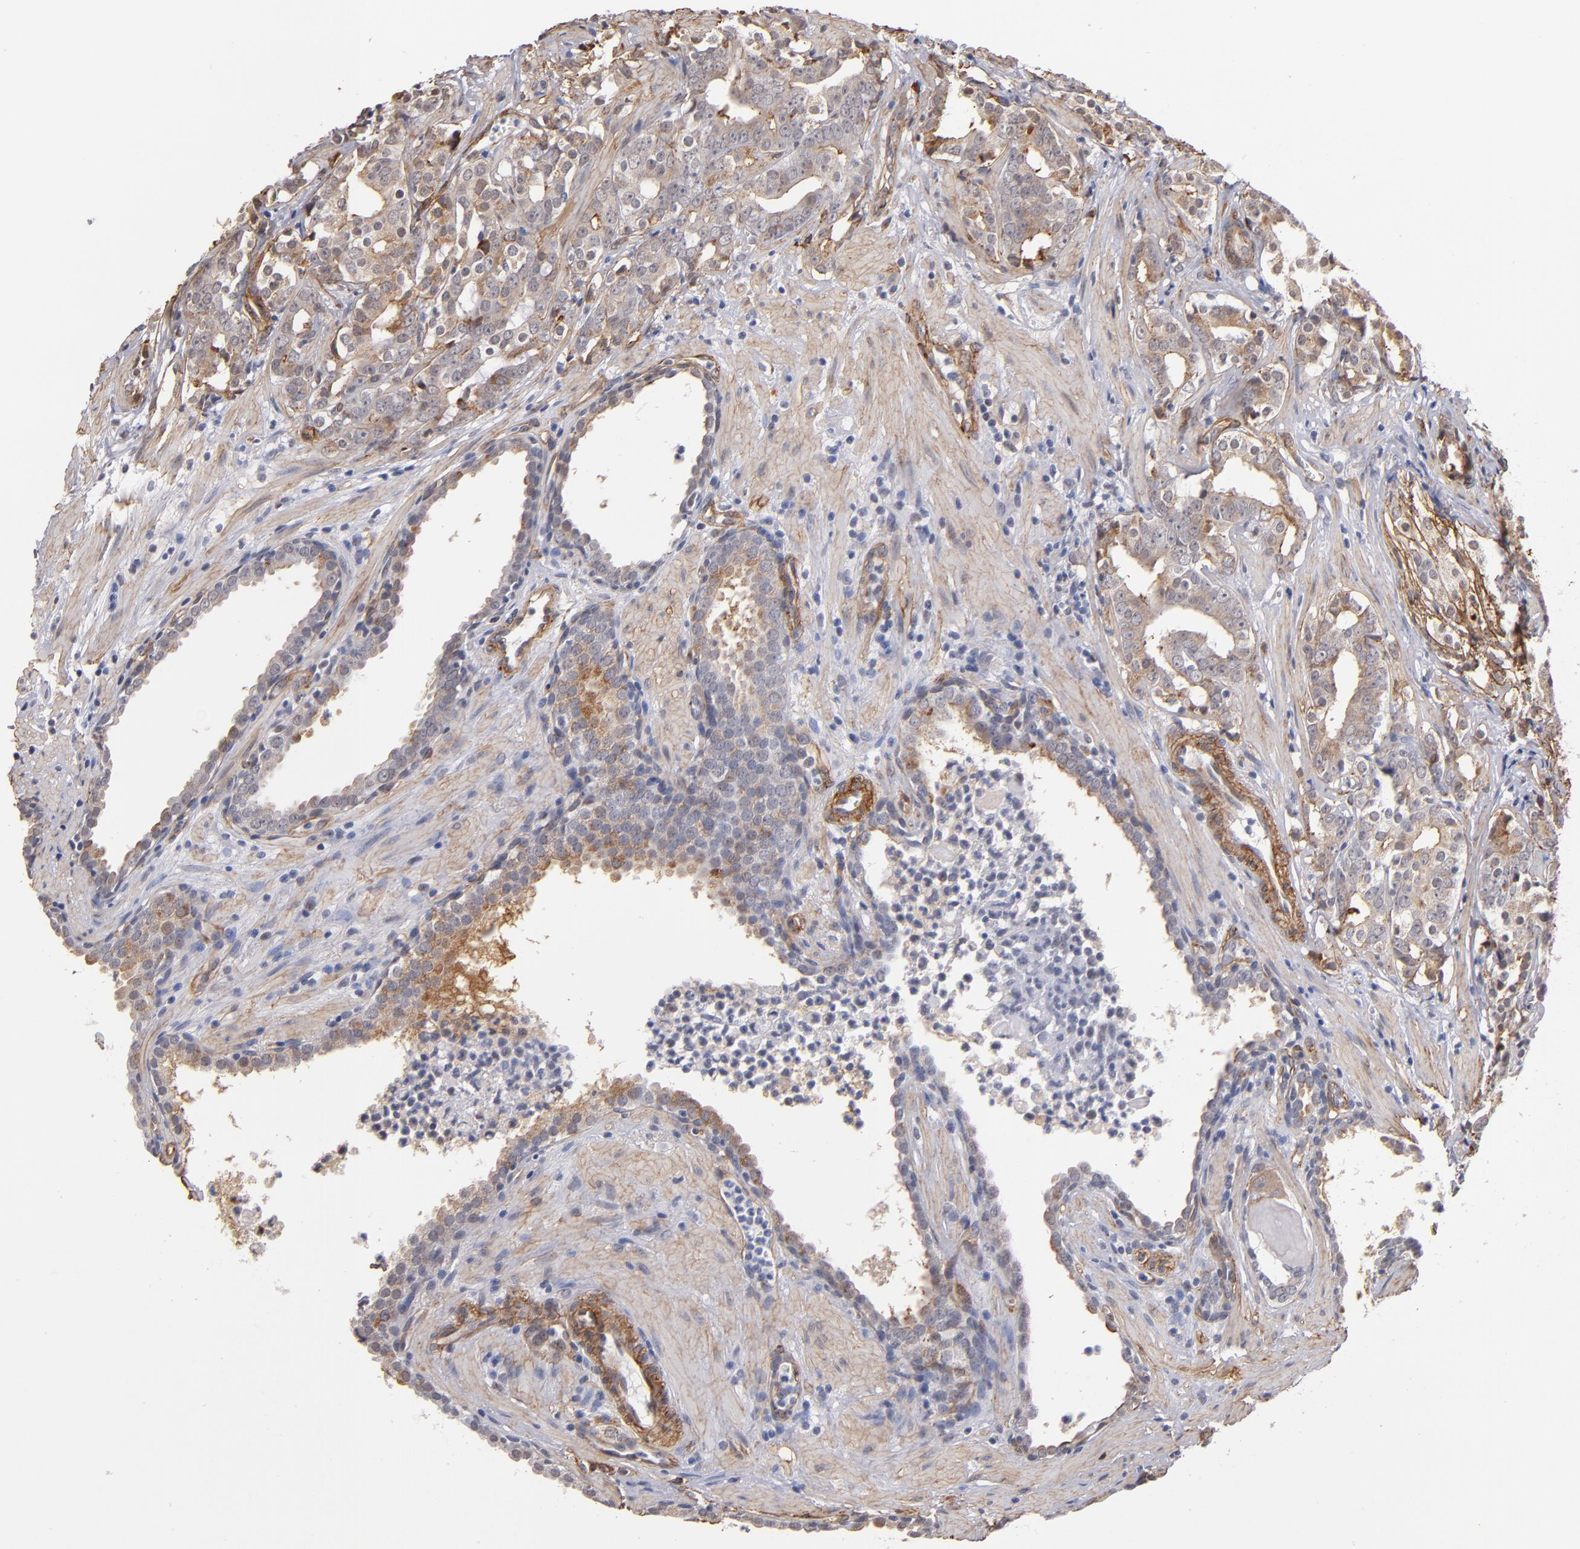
{"staining": {"intensity": "weak", "quantity": ">75%", "location": "cytoplasmic/membranous"}, "tissue": "prostate cancer", "cell_type": "Tumor cells", "image_type": "cancer", "snomed": [{"axis": "morphology", "description": "Adenocarcinoma, Low grade"}, {"axis": "topography", "description": "Prostate"}], "caption": "Immunohistochemistry of human prostate cancer (low-grade adenocarcinoma) reveals low levels of weak cytoplasmic/membranous expression in approximately >75% of tumor cells.", "gene": "LAMC1", "patient": {"sex": "male", "age": 59}}